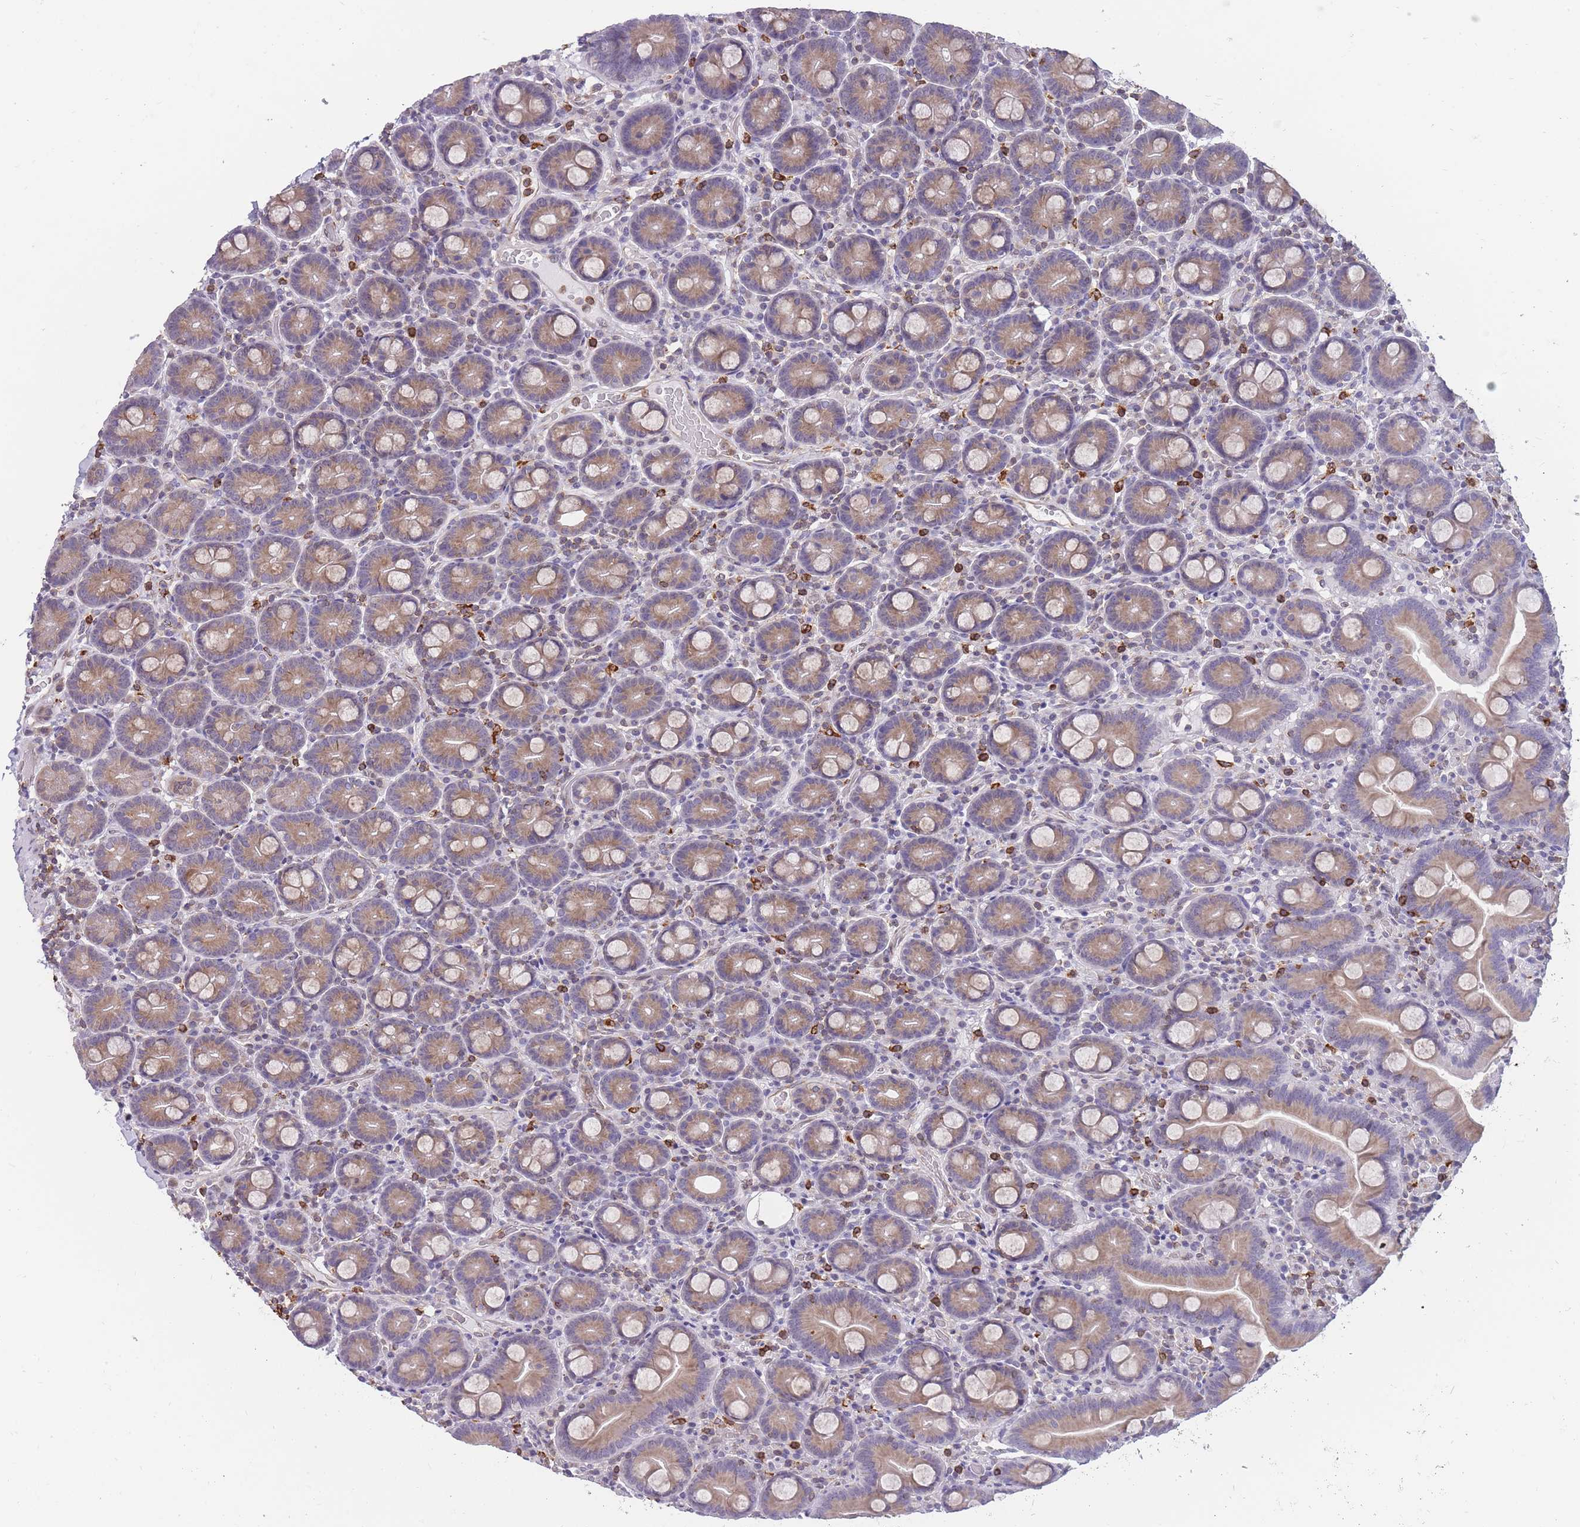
{"staining": {"intensity": "moderate", "quantity": ">75%", "location": "cytoplasmic/membranous"}, "tissue": "duodenum", "cell_type": "Glandular cells", "image_type": "normal", "snomed": [{"axis": "morphology", "description": "Normal tissue, NOS"}, {"axis": "topography", "description": "Duodenum"}], "caption": "High-magnification brightfield microscopy of benign duodenum stained with DAB (brown) and counterstained with hematoxylin (blue). glandular cells exhibit moderate cytoplasmic/membranous positivity is identified in approximately>75% of cells.", "gene": "ZNF662", "patient": {"sex": "male", "age": 55}}